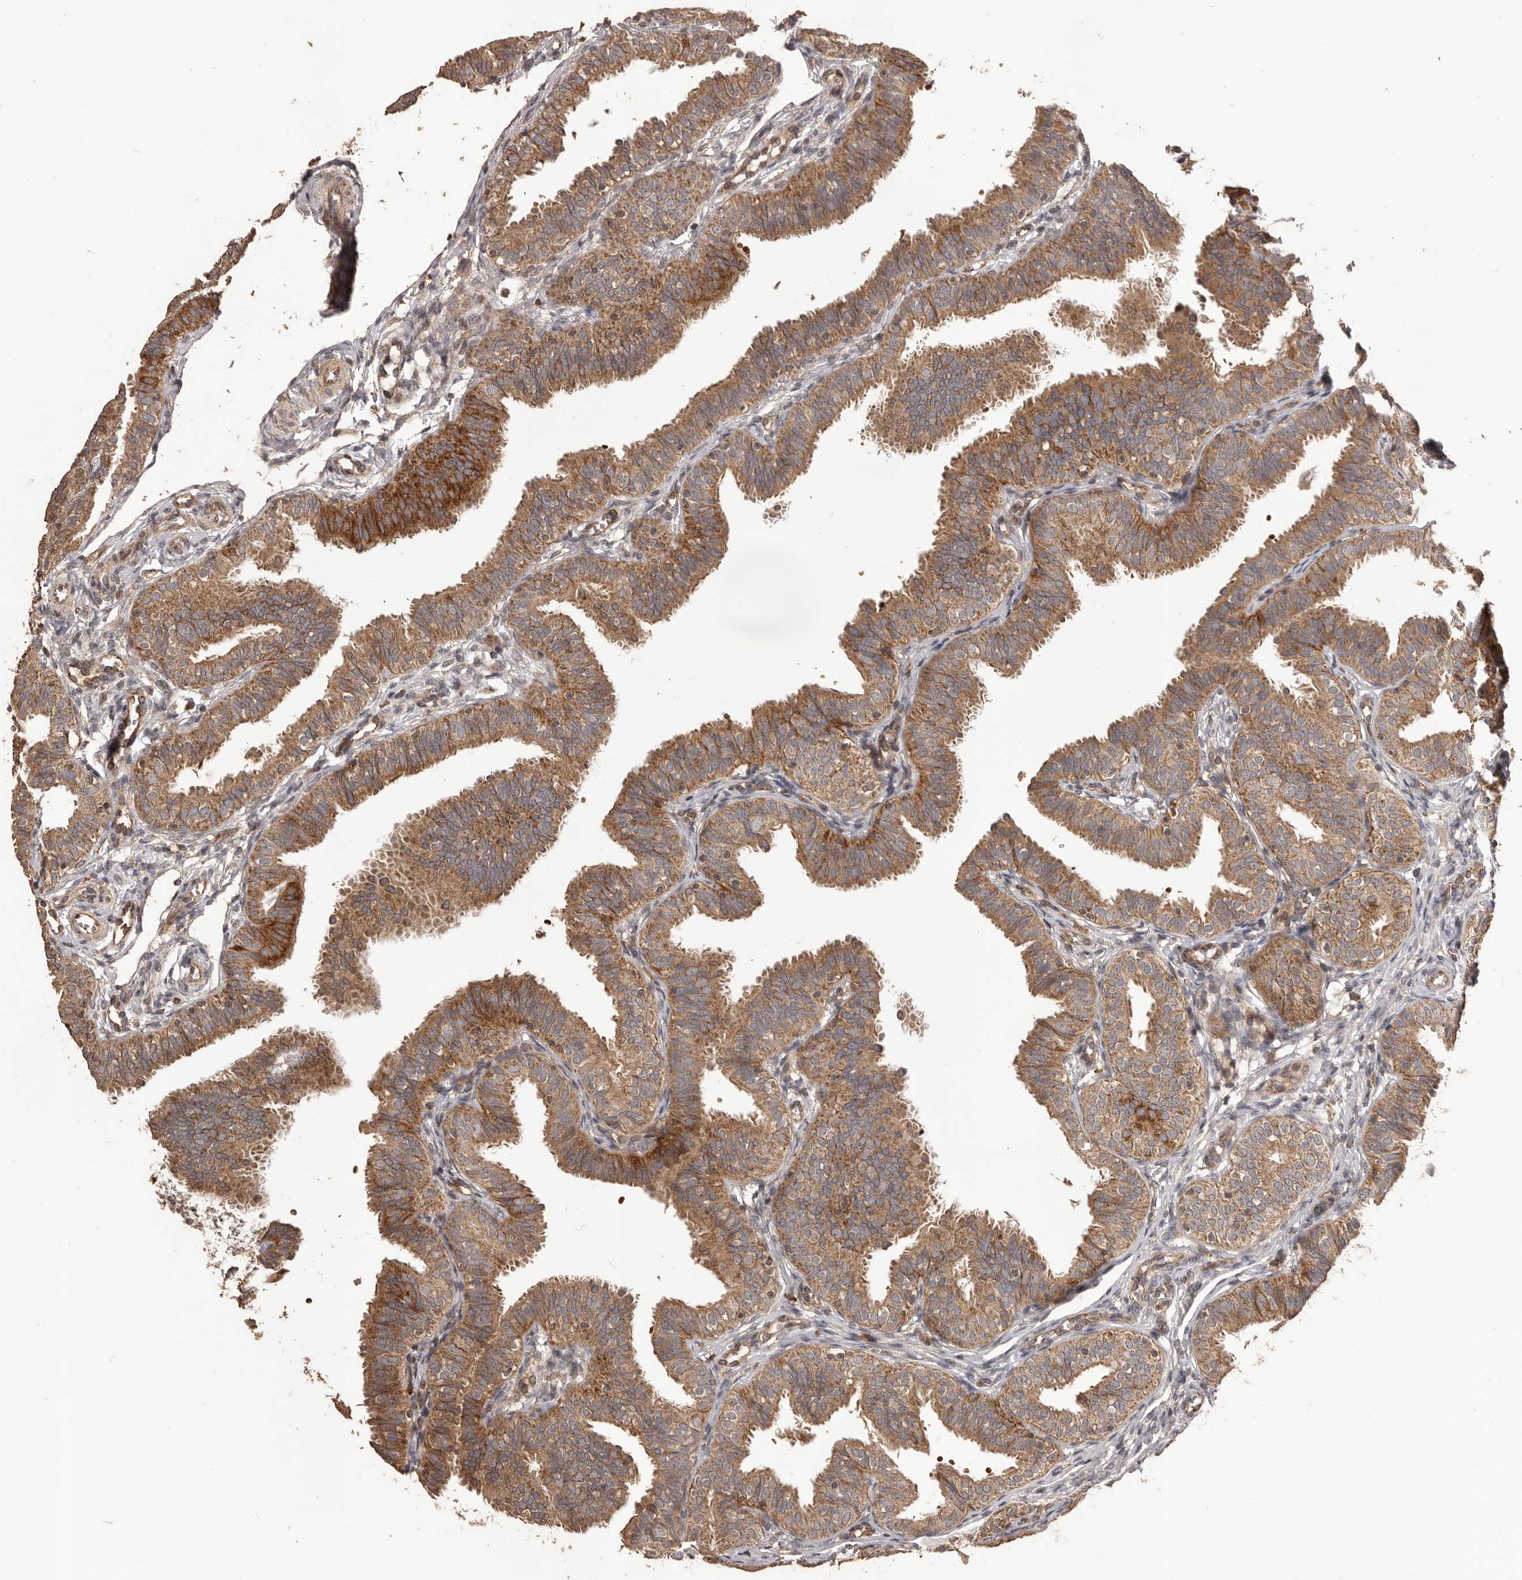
{"staining": {"intensity": "moderate", "quantity": "25%-75%", "location": "cytoplasmic/membranous"}, "tissue": "fallopian tube", "cell_type": "Glandular cells", "image_type": "normal", "snomed": [{"axis": "morphology", "description": "Normal tissue, NOS"}, {"axis": "topography", "description": "Fallopian tube"}], "caption": "Protein staining of normal fallopian tube demonstrates moderate cytoplasmic/membranous staining in approximately 25%-75% of glandular cells. Using DAB (brown) and hematoxylin (blue) stains, captured at high magnification using brightfield microscopy.", "gene": "QRSL1", "patient": {"sex": "female", "age": 35}}